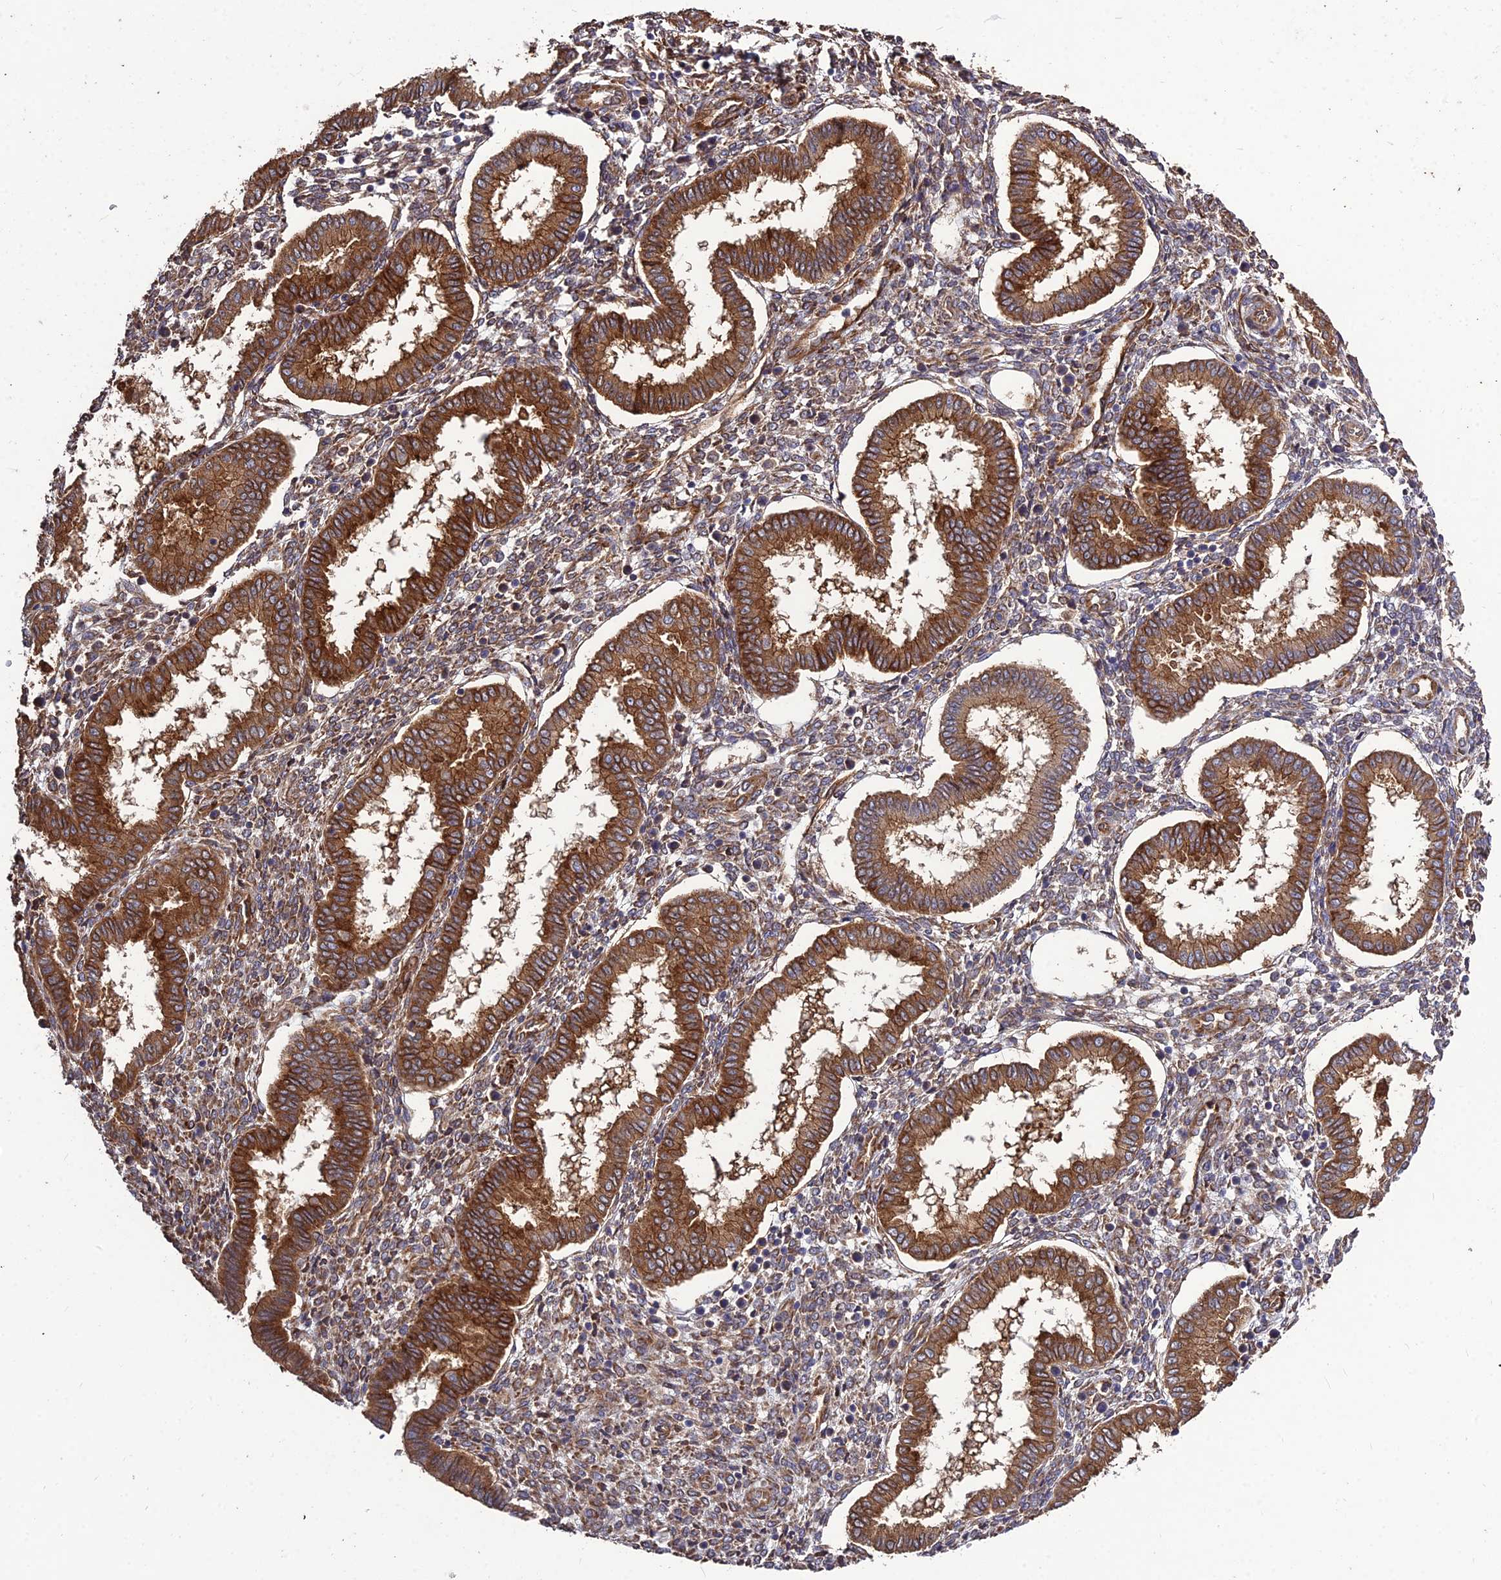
{"staining": {"intensity": "moderate", "quantity": "25%-75%", "location": "cytoplasmic/membranous"}, "tissue": "endometrium", "cell_type": "Cells in endometrial stroma", "image_type": "normal", "snomed": [{"axis": "morphology", "description": "Normal tissue, NOS"}, {"axis": "topography", "description": "Endometrium"}], "caption": "Moderate cytoplasmic/membranous expression for a protein is appreciated in about 25%-75% of cells in endometrial stroma of benign endometrium using immunohistochemistry (IHC).", "gene": "CRTAP", "patient": {"sex": "female", "age": 24}}